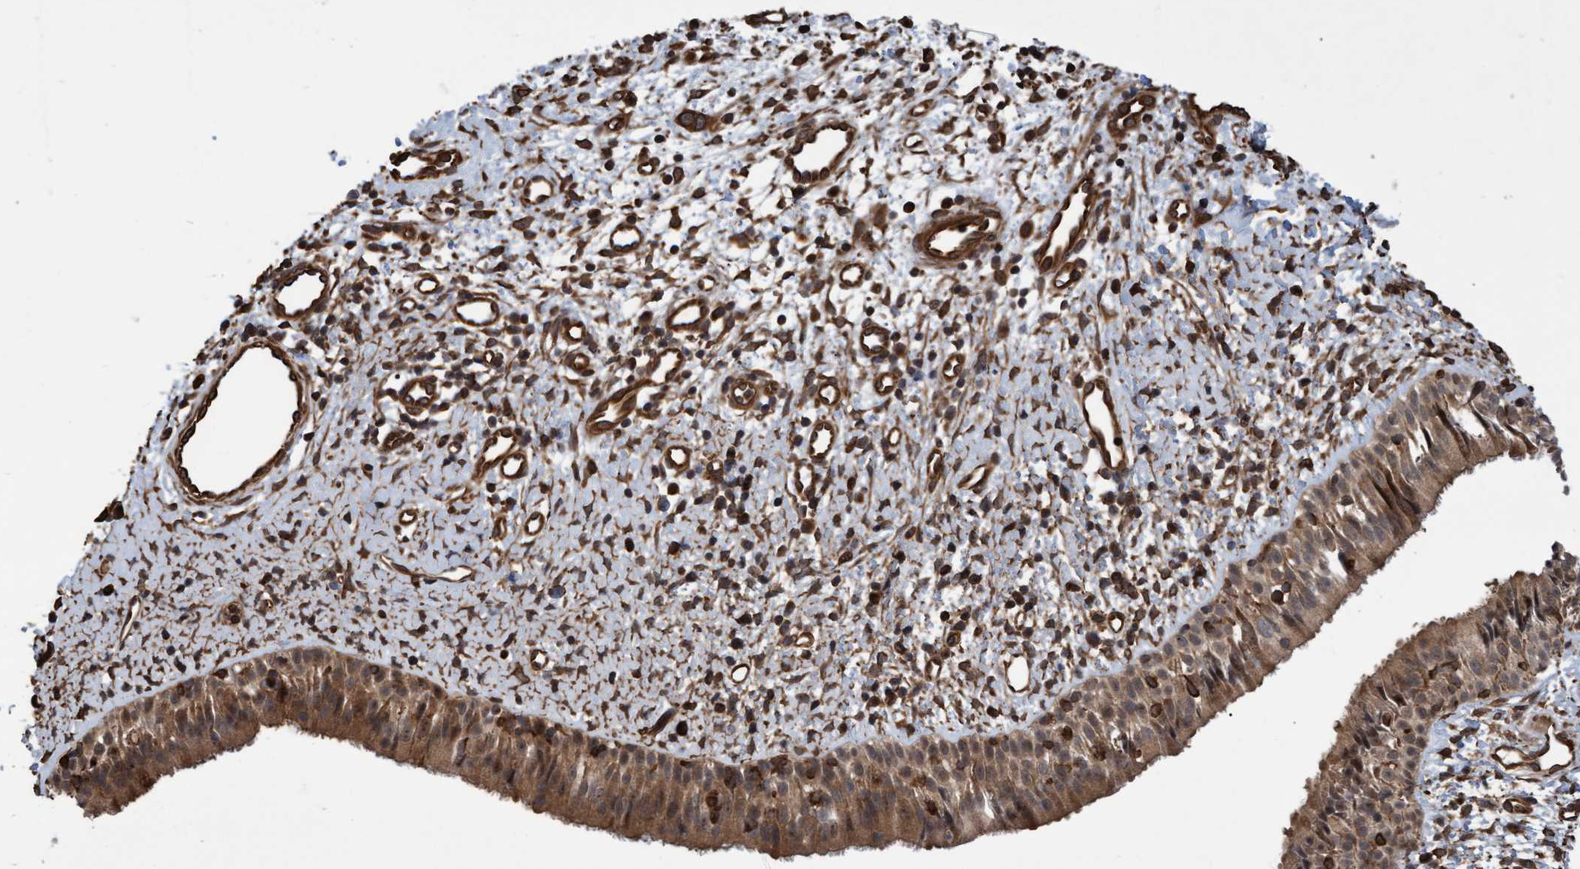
{"staining": {"intensity": "moderate", "quantity": ">75%", "location": "cytoplasmic/membranous"}, "tissue": "nasopharynx", "cell_type": "Respiratory epithelial cells", "image_type": "normal", "snomed": [{"axis": "morphology", "description": "Normal tissue, NOS"}, {"axis": "topography", "description": "Nasopharynx"}], "caption": "High-magnification brightfield microscopy of normal nasopharynx stained with DAB (3,3'-diaminobenzidine) (brown) and counterstained with hematoxylin (blue). respiratory epithelial cells exhibit moderate cytoplasmic/membranous expression is seen in about>75% of cells. (IHC, brightfield microscopy, high magnification).", "gene": "TNFRSF10B", "patient": {"sex": "male", "age": 22}}